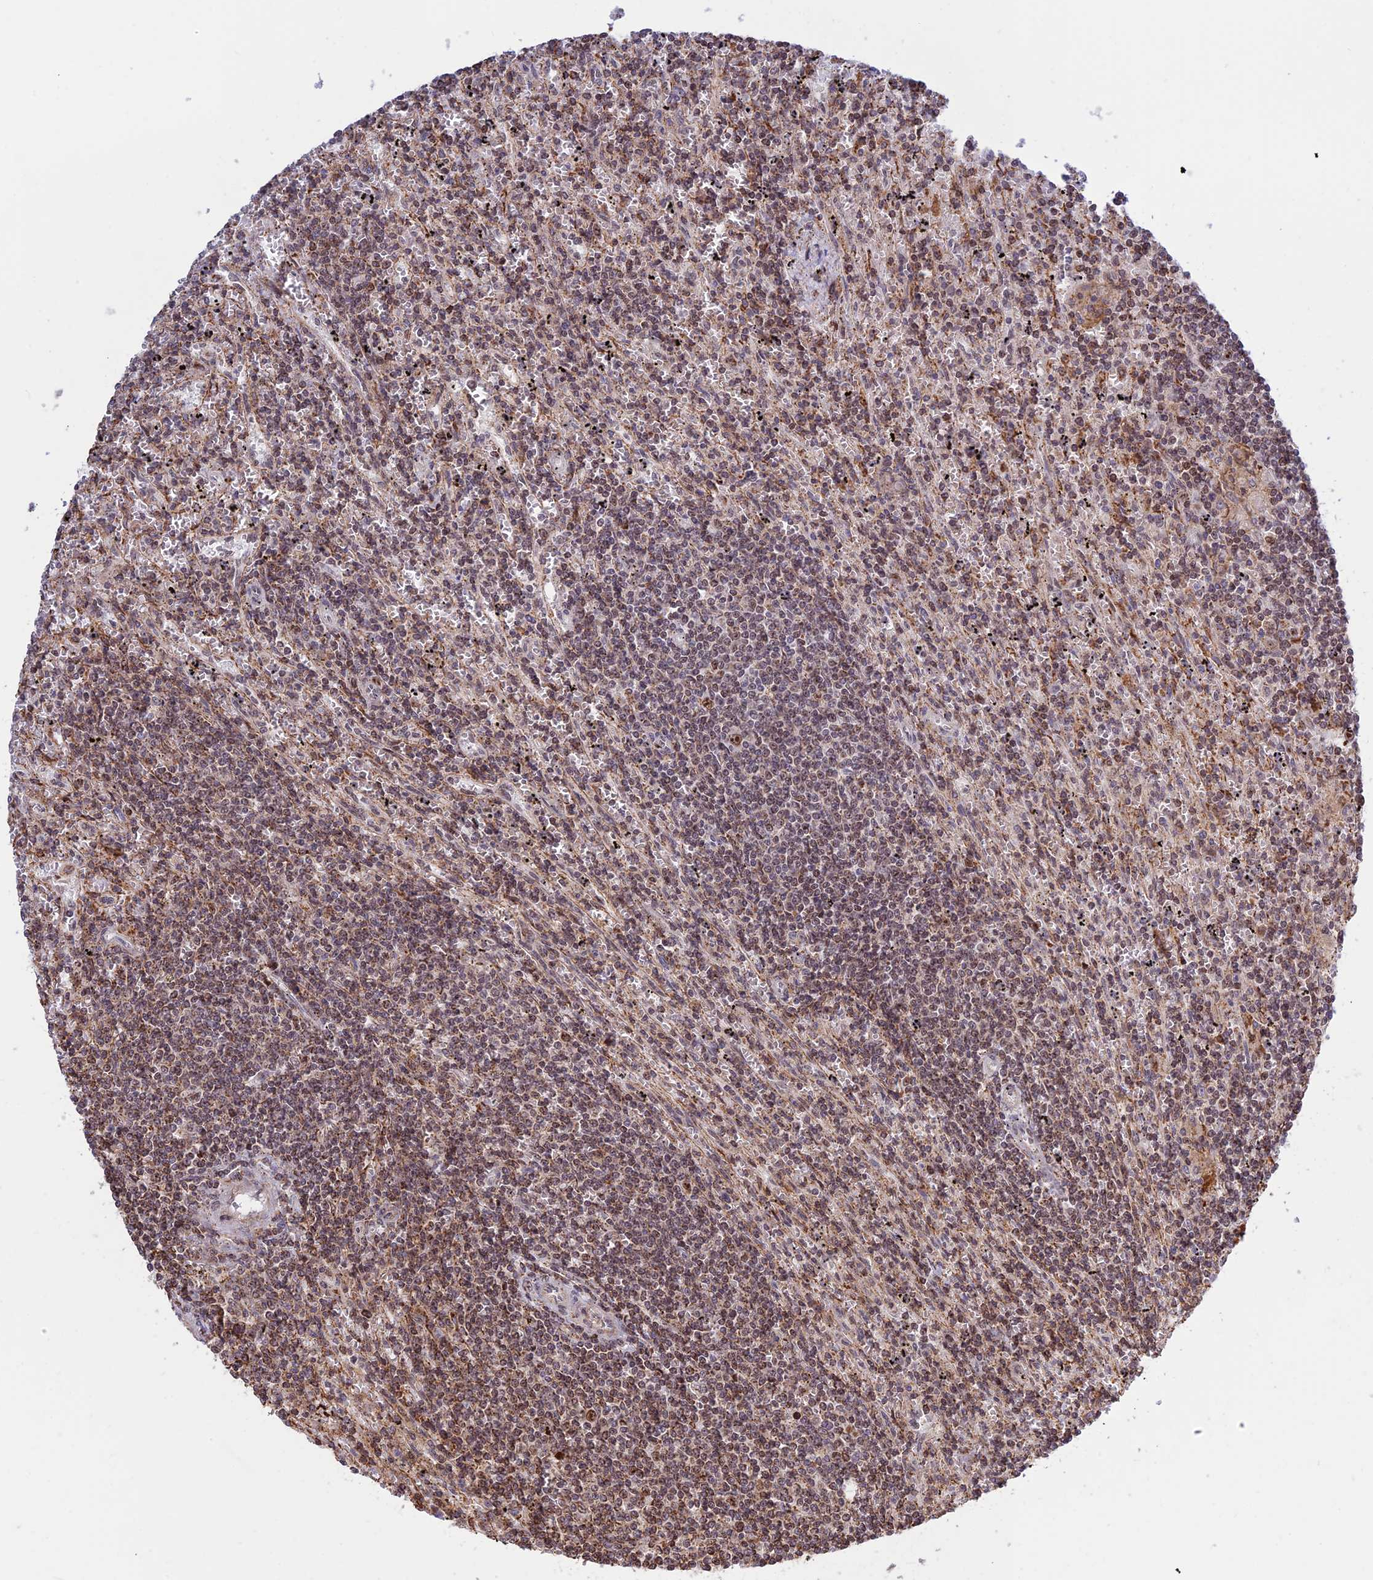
{"staining": {"intensity": "moderate", "quantity": "25%-75%", "location": "cytoplasmic/membranous,nuclear"}, "tissue": "lymphoma", "cell_type": "Tumor cells", "image_type": "cancer", "snomed": [{"axis": "morphology", "description": "Malignant lymphoma, non-Hodgkin's type, Low grade"}, {"axis": "topography", "description": "Spleen"}], "caption": "Lymphoma stained for a protein (brown) reveals moderate cytoplasmic/membranous and nuclear positive positivity in approximately 25%-75% of tumor cells.", "gene": "POLR1G", "patient": {"sex": "male", "age": 76}}